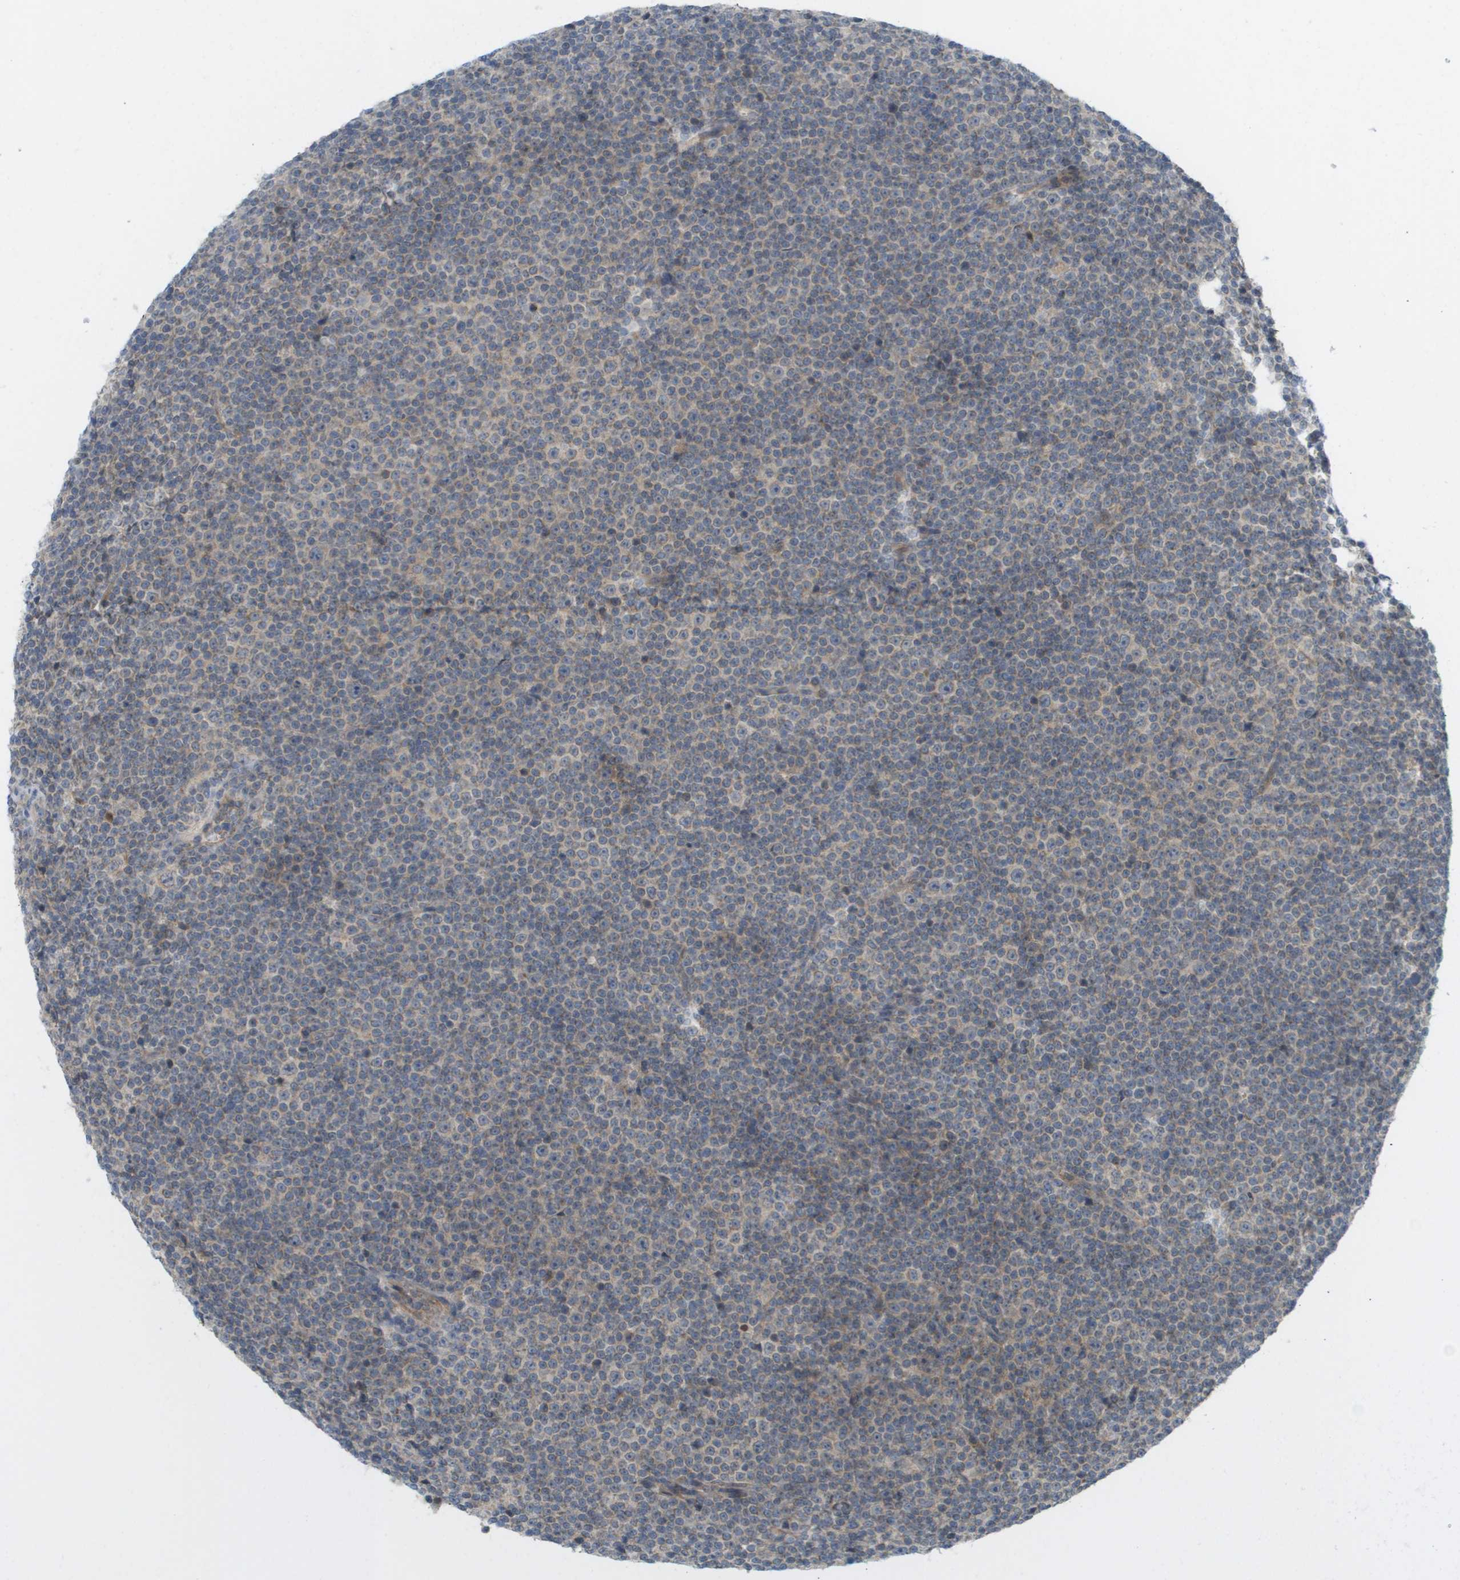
{"staining": {"intensity": "weak", "quantity": "<25%", "location": "cytoplasmic/membranous"}, "tissue": "lymphoma", "cell_type": "Tumor cells", "image_type": "cancer", "snomed": [{"axis": "morphology", "description": "Malignant lymphoma, non-Hodgkin's type, Low grade"}, {"axis": "topography", "description": "Lymph node"}], "caption": "DAB immunohistochemical staining of human low-grade malignant lymphoma, non-Hodgkin's type exhibits no significant positivity in tumor cells.", "gene": "PROC", "patient": {"sex": "female", "age": 67}}